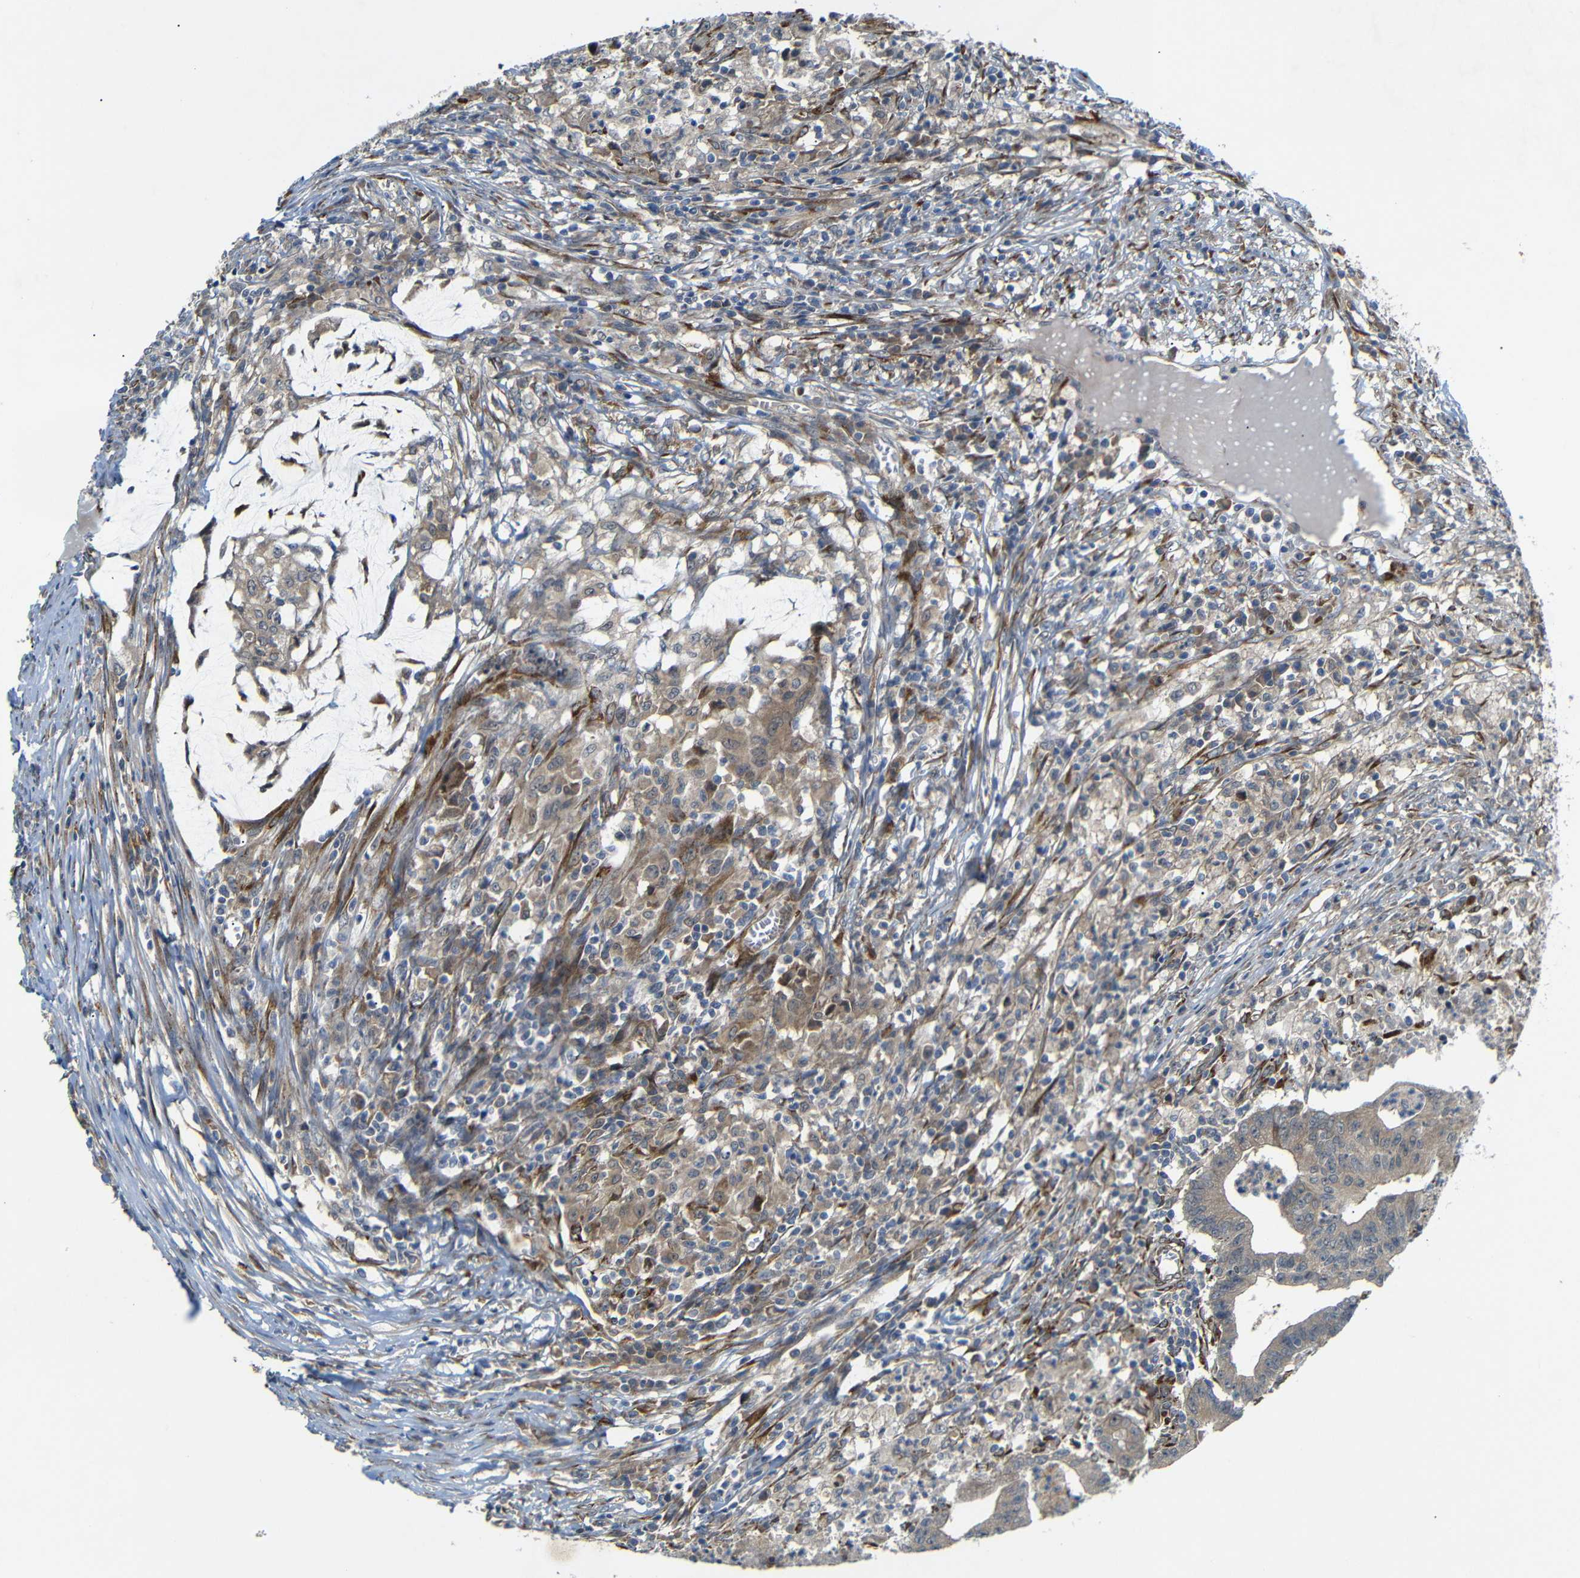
{"staining": {"intensity": "moderate", "quantity": ">75%", "location": "cytoplasmic/membranous"}, "tissue": "colorectal cancer", "cell_type": "Tumor cells", "image_type": "cancer", "snomed": [{"axis": "morphology", "description": "Adenocarcinoma, NOS"}, {"axis": "topography", "description": "Colon"}], "caption": "High-magnification brightfield microscopy of colorectal cancer (adenocarcinoma) stained with DAB (3,3'-diaminobenzidine) (brown) and counterstained with hematoxylin (blue). tumor cells exhibit moderate cytoplasmic/membranous expression is present in approximately>75% of cells.", "gene": "P3H2", "patient": {"sex": "male", "age": 45}}